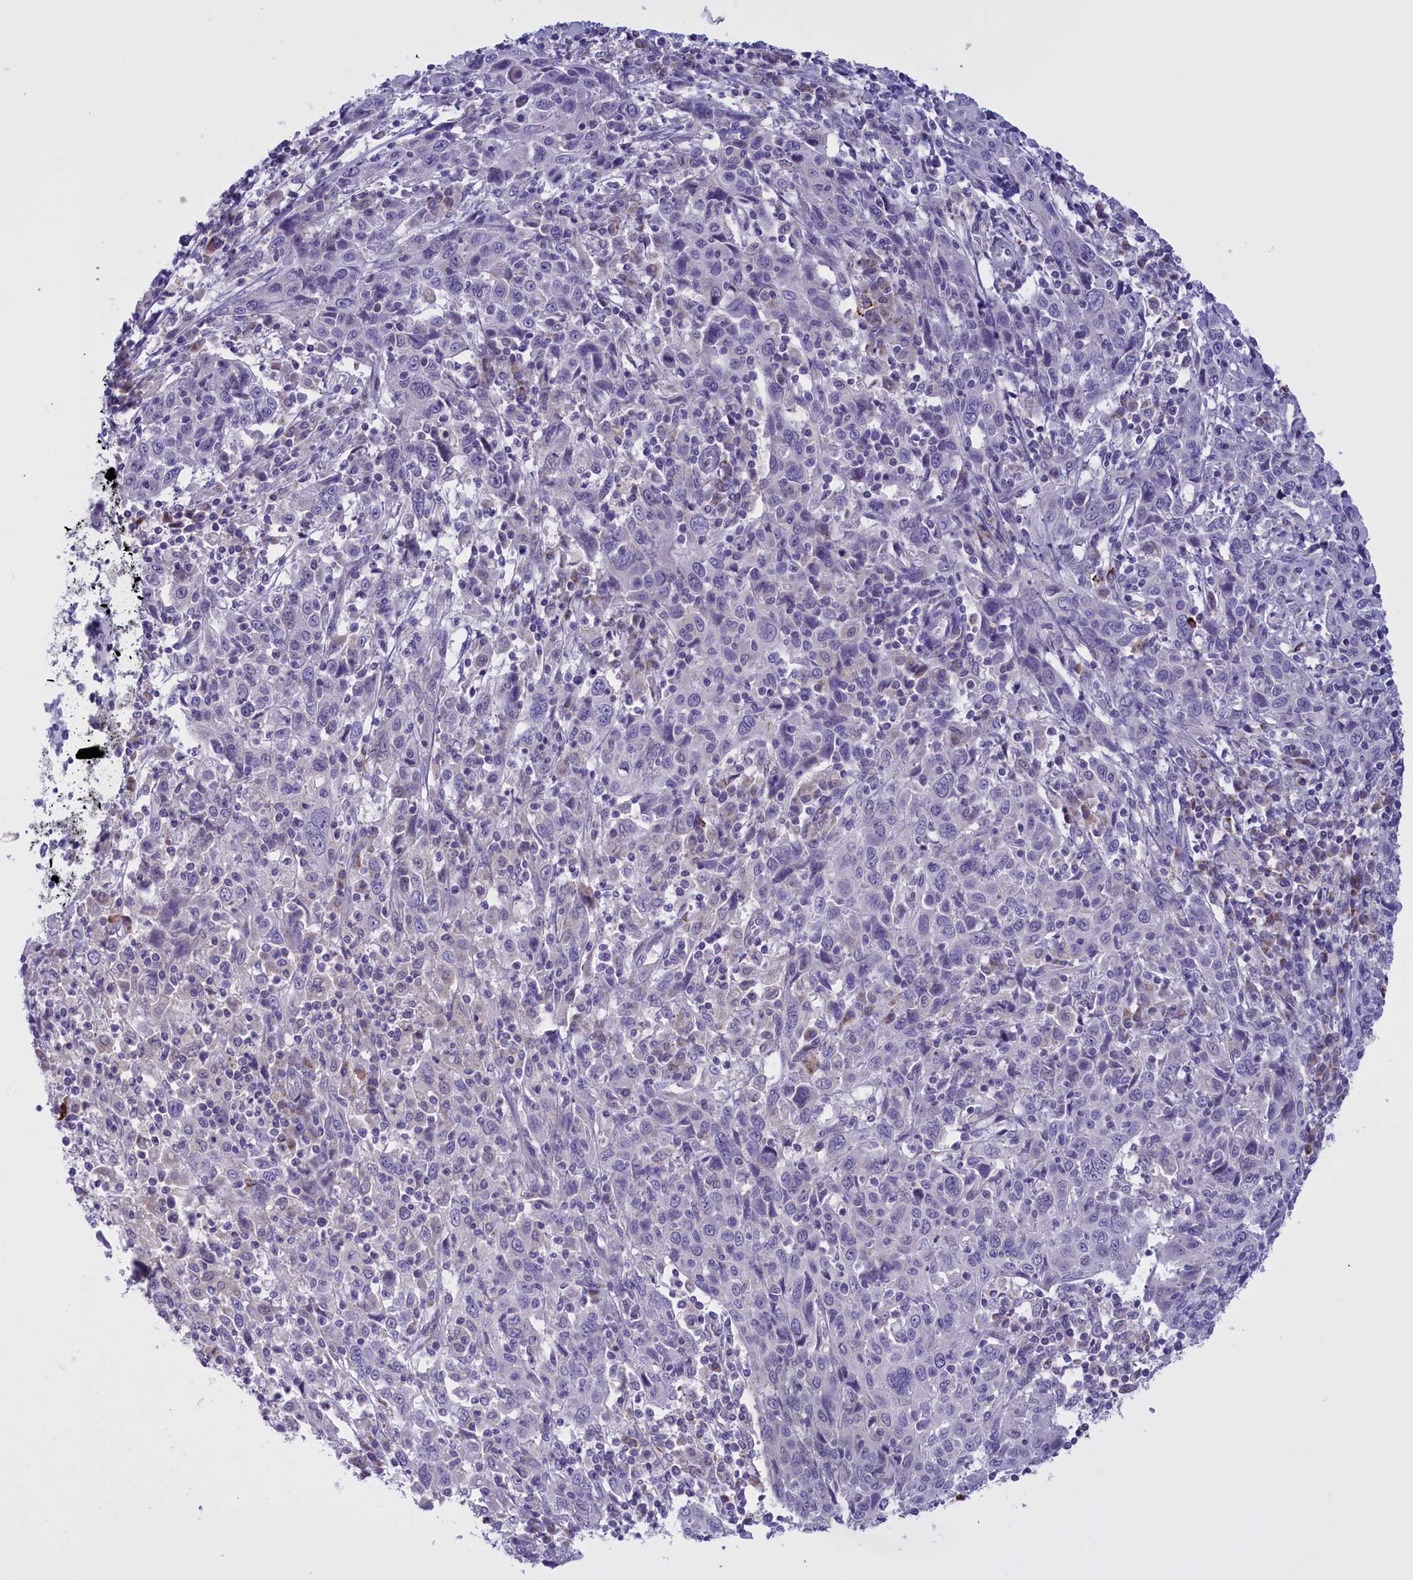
{"staining": {"intensity": "negative", "quantity": "none", "location": "none"}, "tissue": "cervical cancer", "cell_type": "Tumor cells", "image_type": "cancer", "snomed": [{"axis": "morphology", "description": "Squamous cell carcinoma, NOS"}, {"axis": "topography", "description": "Cervix"}], "caption": "Histopathology image shows no protein positivity in tumor cells of cervical squamous cell carcinoma tissue.", "gene": "FAM149B1", "patient": {"sex": "female", "age": 46}}